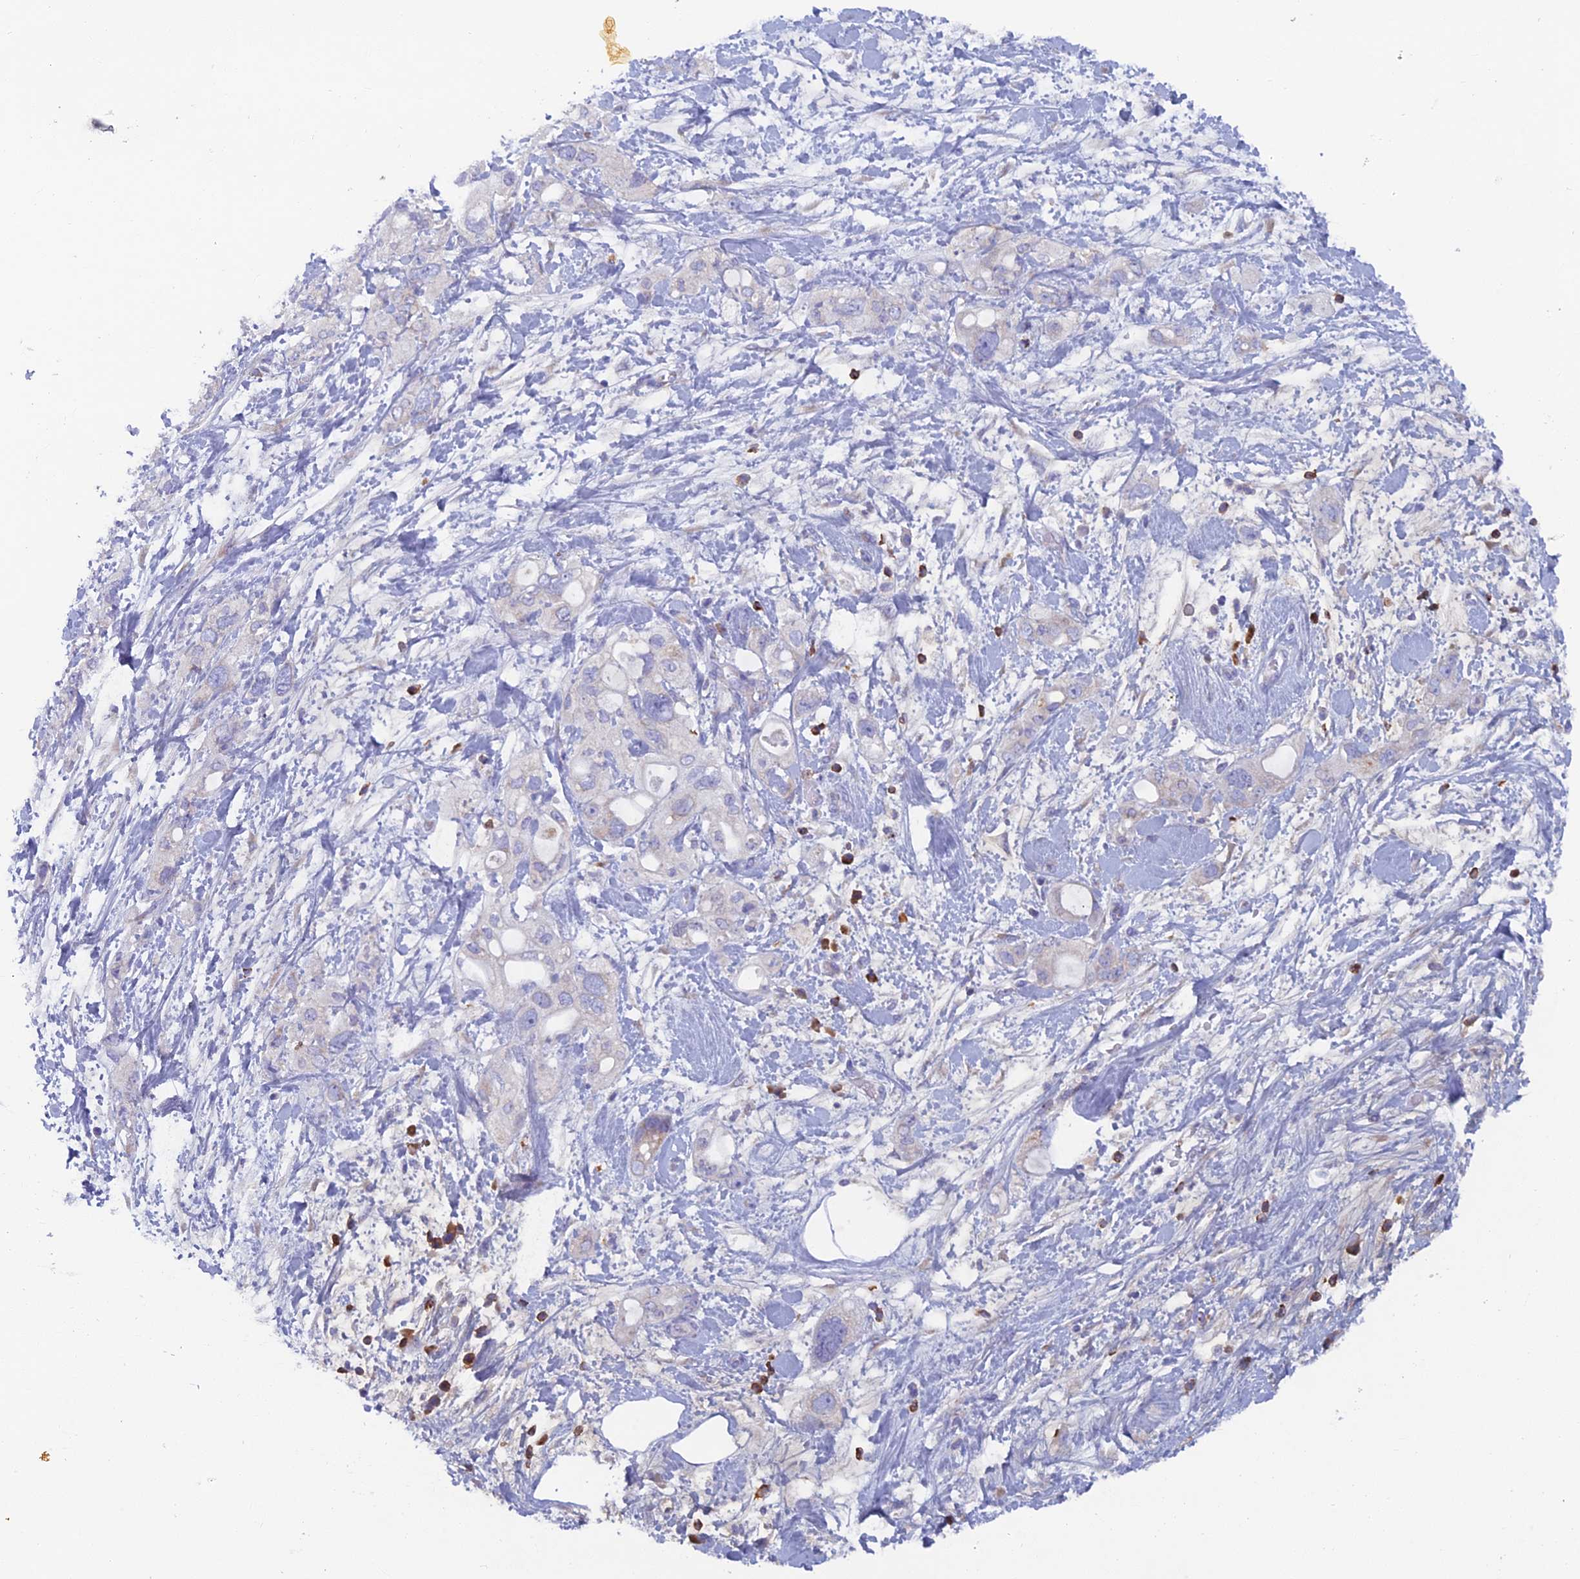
{"staining": {"intensity": "weak", "quantity": "<25%", "location": "cytoplasmic/membranous"}, "tissue": "pancreatic cancer", "cell_type": "Tumor cells", "image_type": "cancer", "snomed": [{"axis": "morphology", "description": "Inflammation, NOS"}, {"axis": "morphology", "description": "Adenocarcinoma, NOS"}, {"axis": "topography", "description": "Pancreas"}], "caption": "Protein analysis of pancreatic cancer (adenocarcinoma) demonstrates no significant positivity in tumor cells.", "gene": "ABI3BP", "patient": {"sex": "female", "age": 56}}